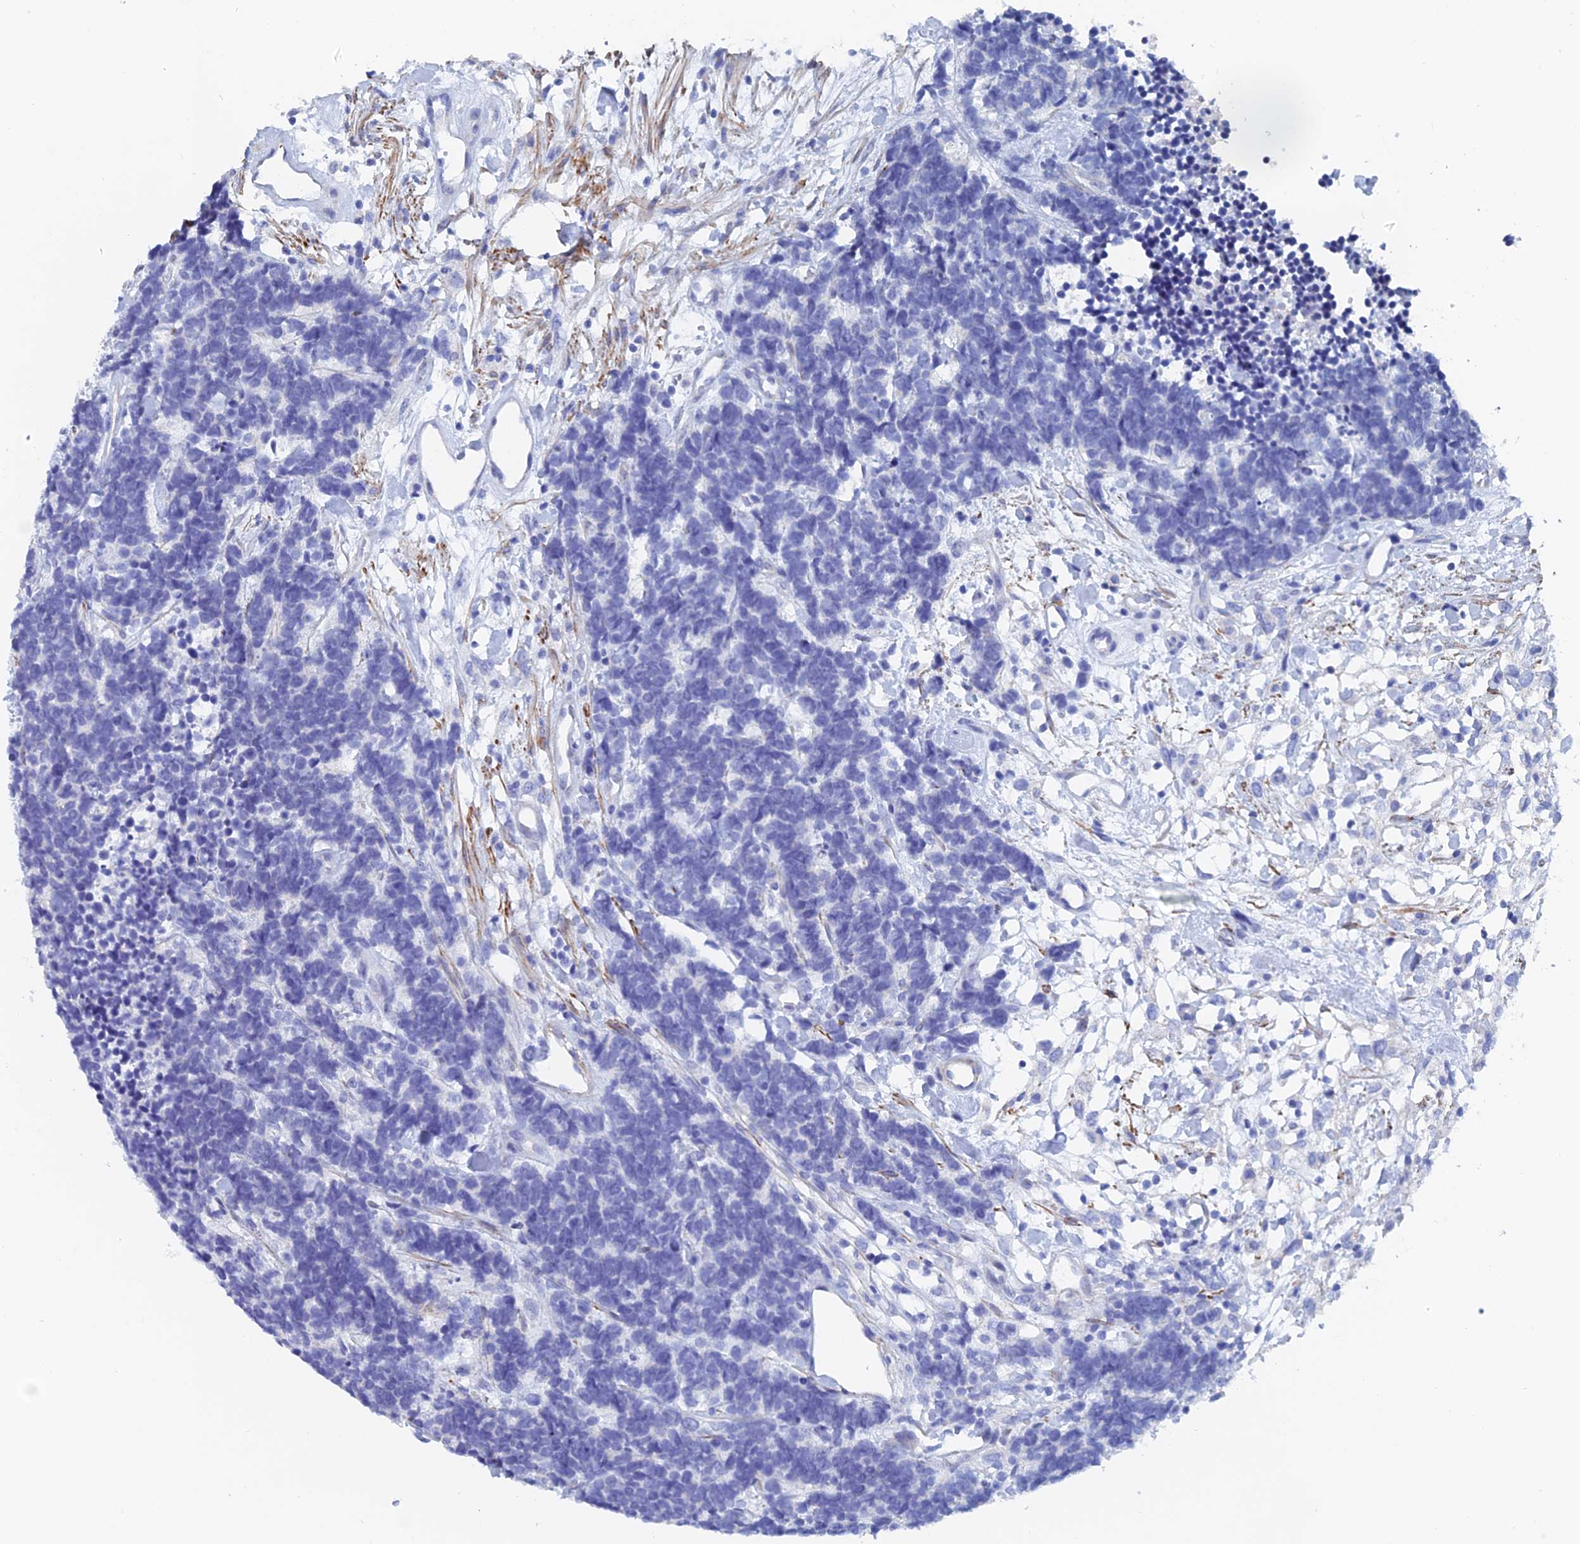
{"staining": {"intensity": "negative", "quantity": "none", "location": "none"}, "tissue": "carcinoid", "cell_type": "Tumor cells", "image_type": "cancer", "snomed": [{"axis": "morphology", "description": "Carcinoma, NOS"}, {"axis": "morphology", "description": "Carcinoid, malignant, NOS"}, {"axis": "topography", "description": "Urinary bladder"}], "caption": "High magnification brightfield microscopy of carcinoid (malignant) stained with DAB (3,3'-diaminobenzidine) (brown) and counterstained with hematoxylin (blue): tumor cells show no significant positivity.", "gene": "KCNK18", "patient": {"sex": "male", "age": 57}}